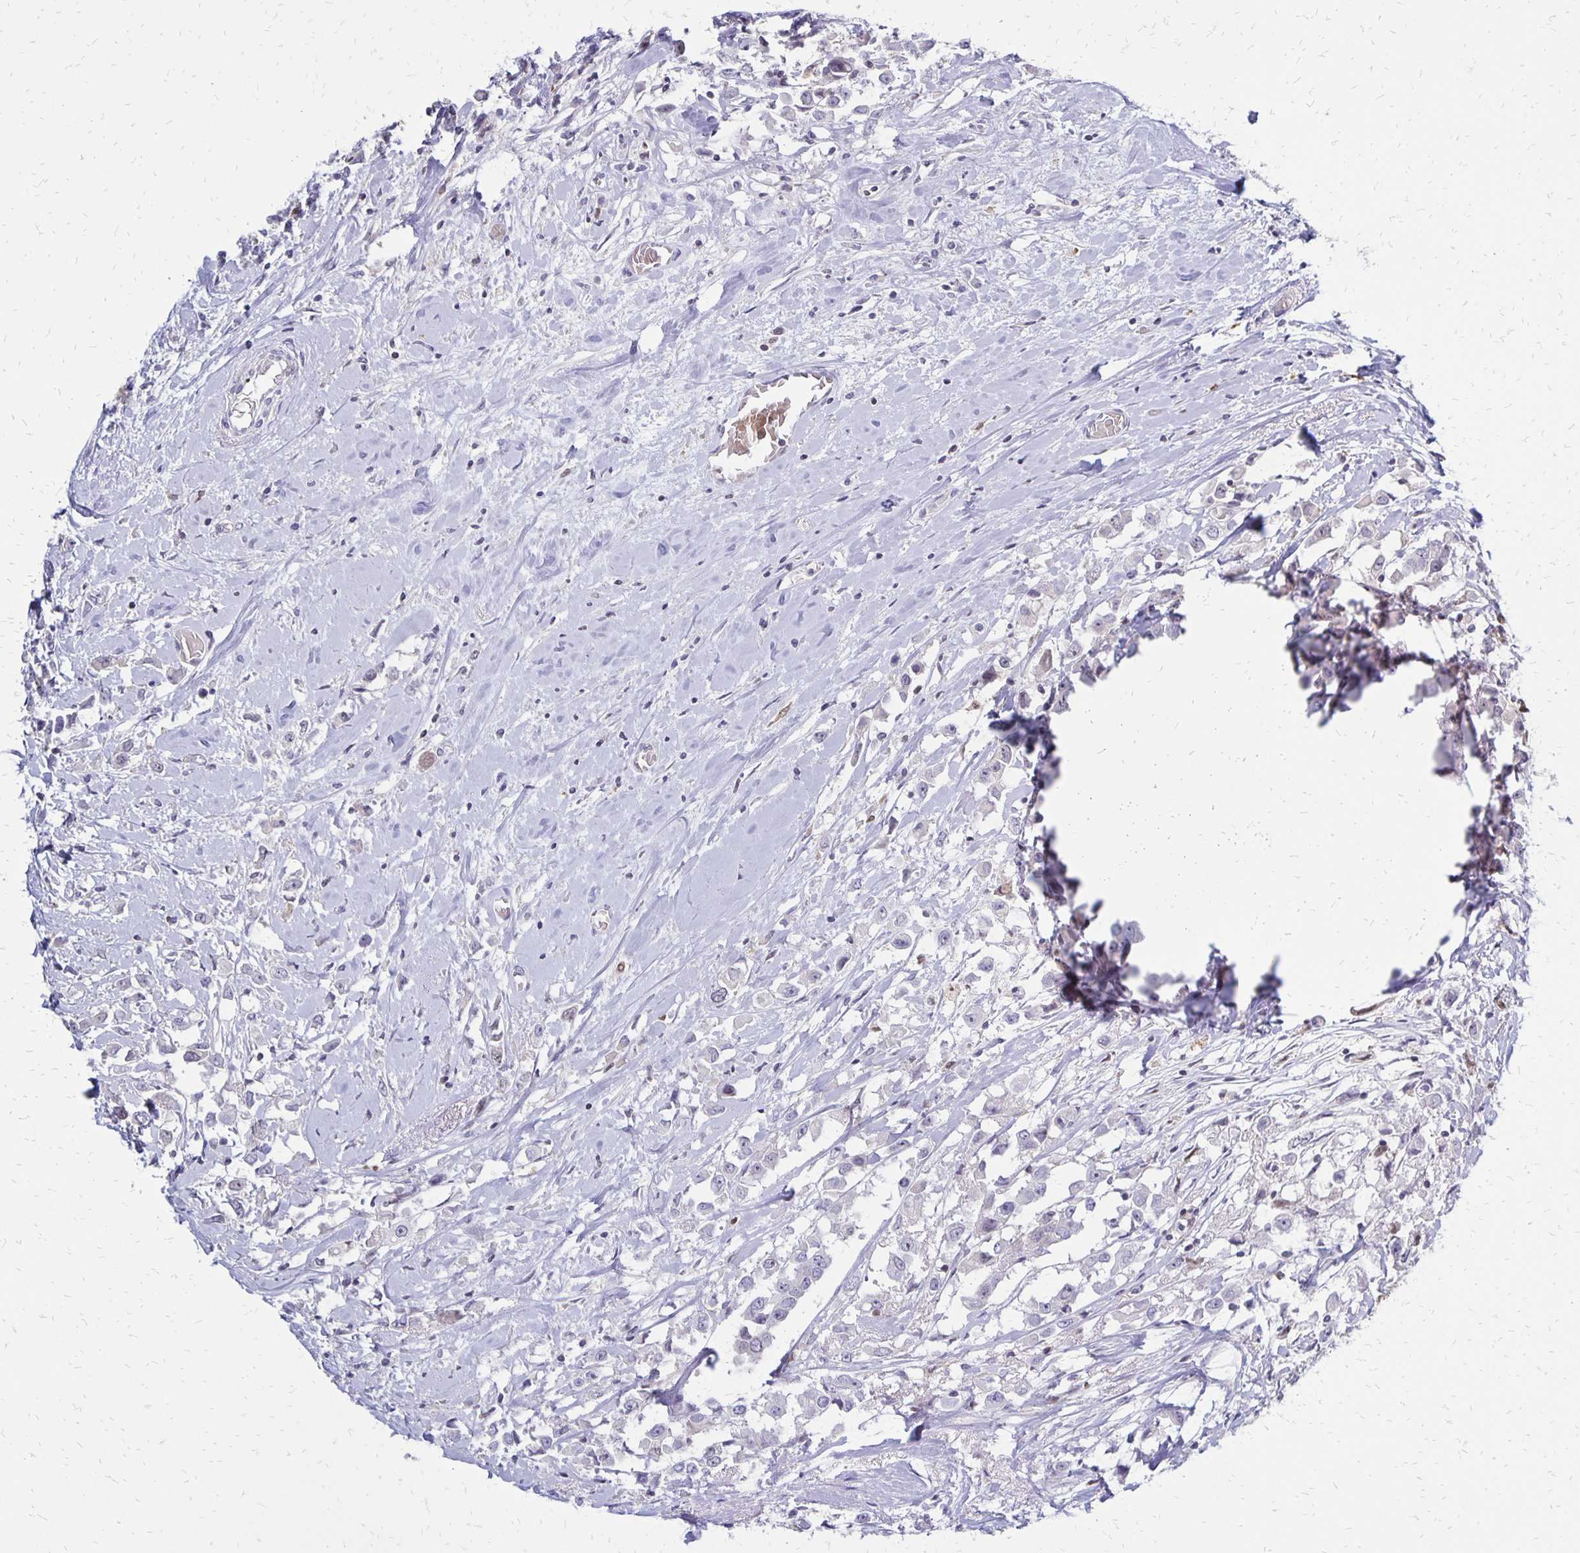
{"staining": {"intensity": "negative", "quantity": "none", "location": "none"}, "tissue": "breast cancer", "cell_type": "Tumor cells", "image_type": "cancer", "snomed": [{"axis": "morphology", "description": "Duct carcinoma"}, {"axis": "topography", "description": "Breast"}], "caption": "High power microscopy photomicrograph of an IHC histopathology image of breast cancer, revealing no significant expression in tumor cells.", "gene": "DCK", "patient": {"sex": "female", "age": 61}}